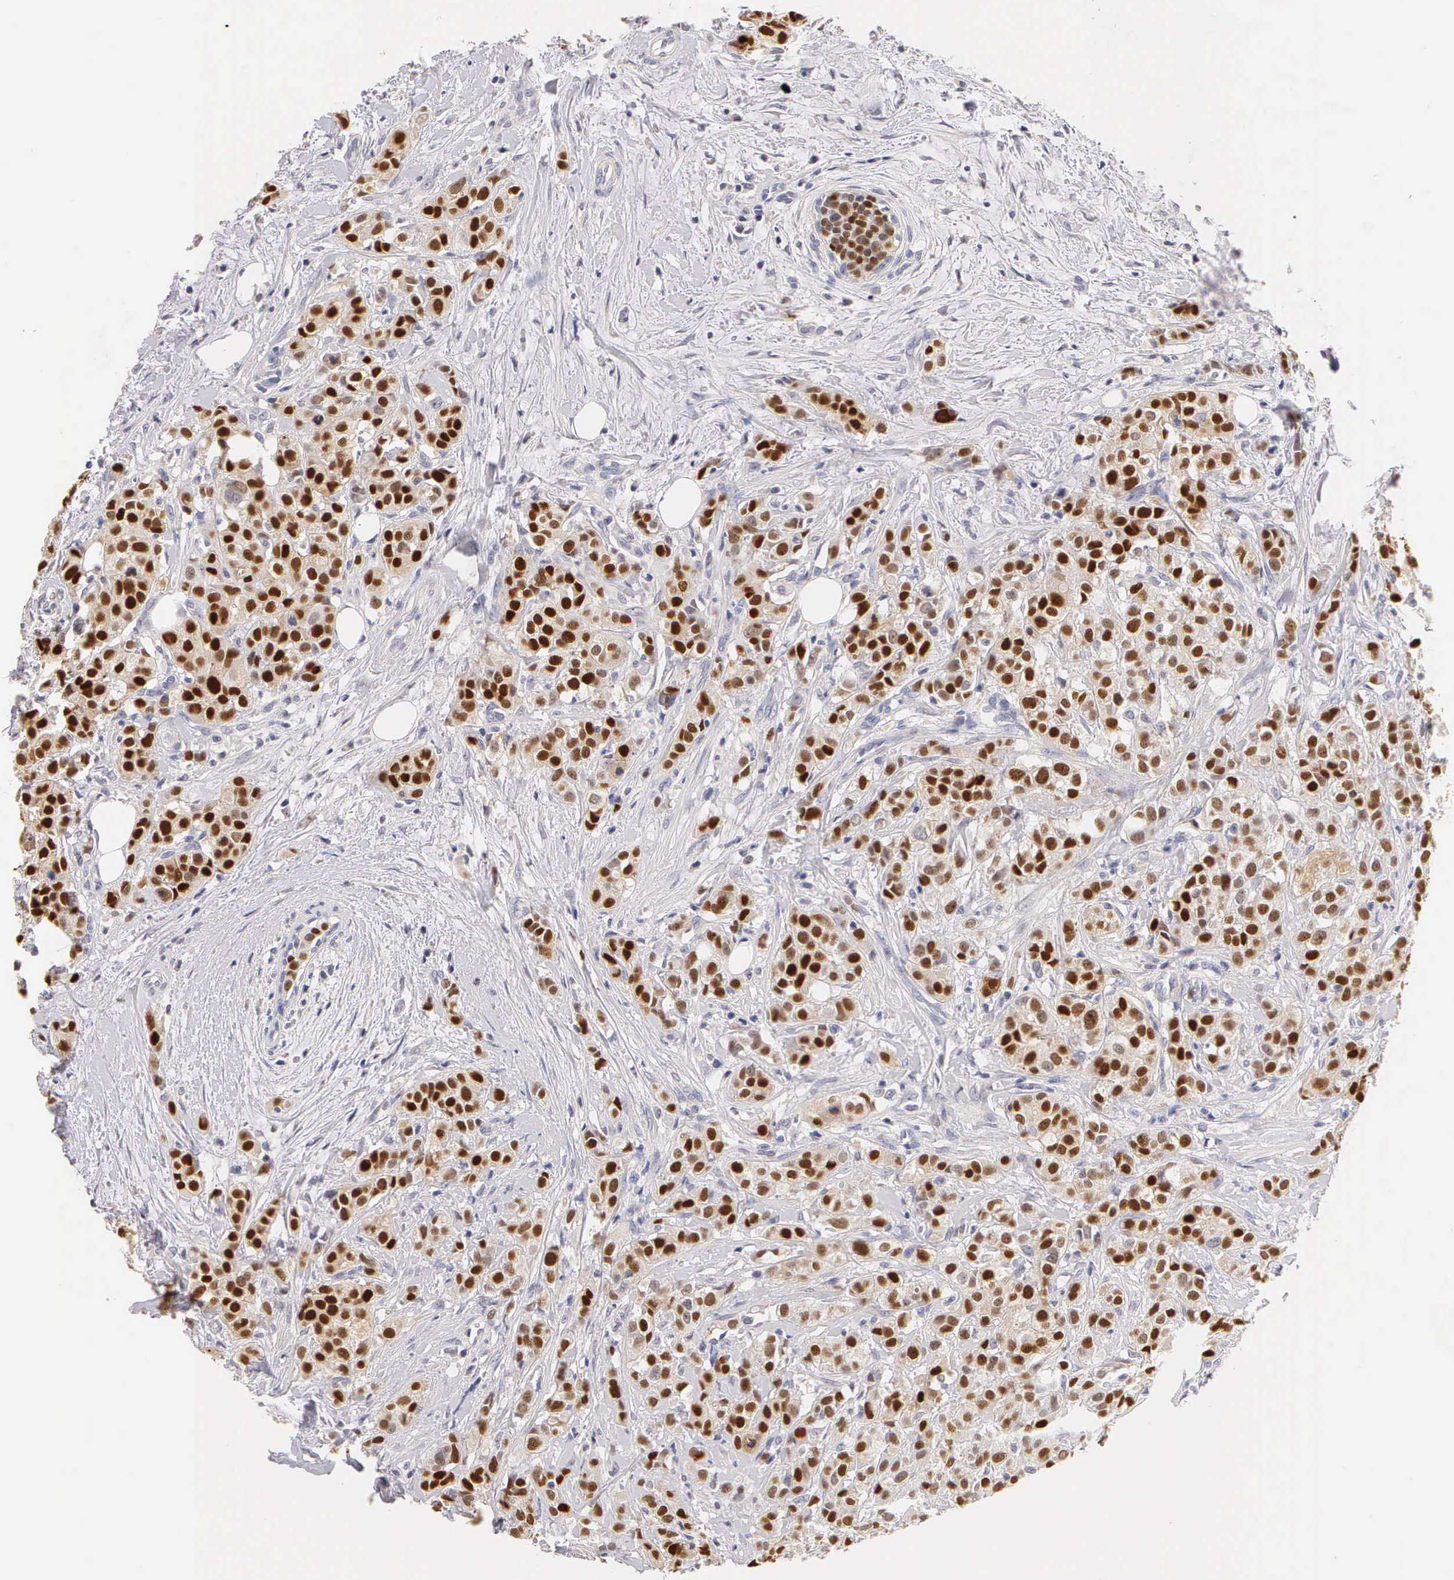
{"staining": {"intensity": "strong", "quantity": ">75%", "location": "nuclear"}, "tissue": "breast cancer", "cell_type": "Tumor cells", "image_type": "cancer", "snomed": [{"axis": "morphology", "description": "Duct carcinoma"}, {"axis": "topography", "description": "Breast"}], "caption": "IHC photomicrograph of neoplastic tissue: infiltrating ductal carcinoma (breast) stained using IHC shows high levels of strong protein expression localized specifically in the nuclear of tumor cells, appearing as a nuclear brown color.", "gene": "ESR1", "patient": {"sex": "female", "age": 55}}